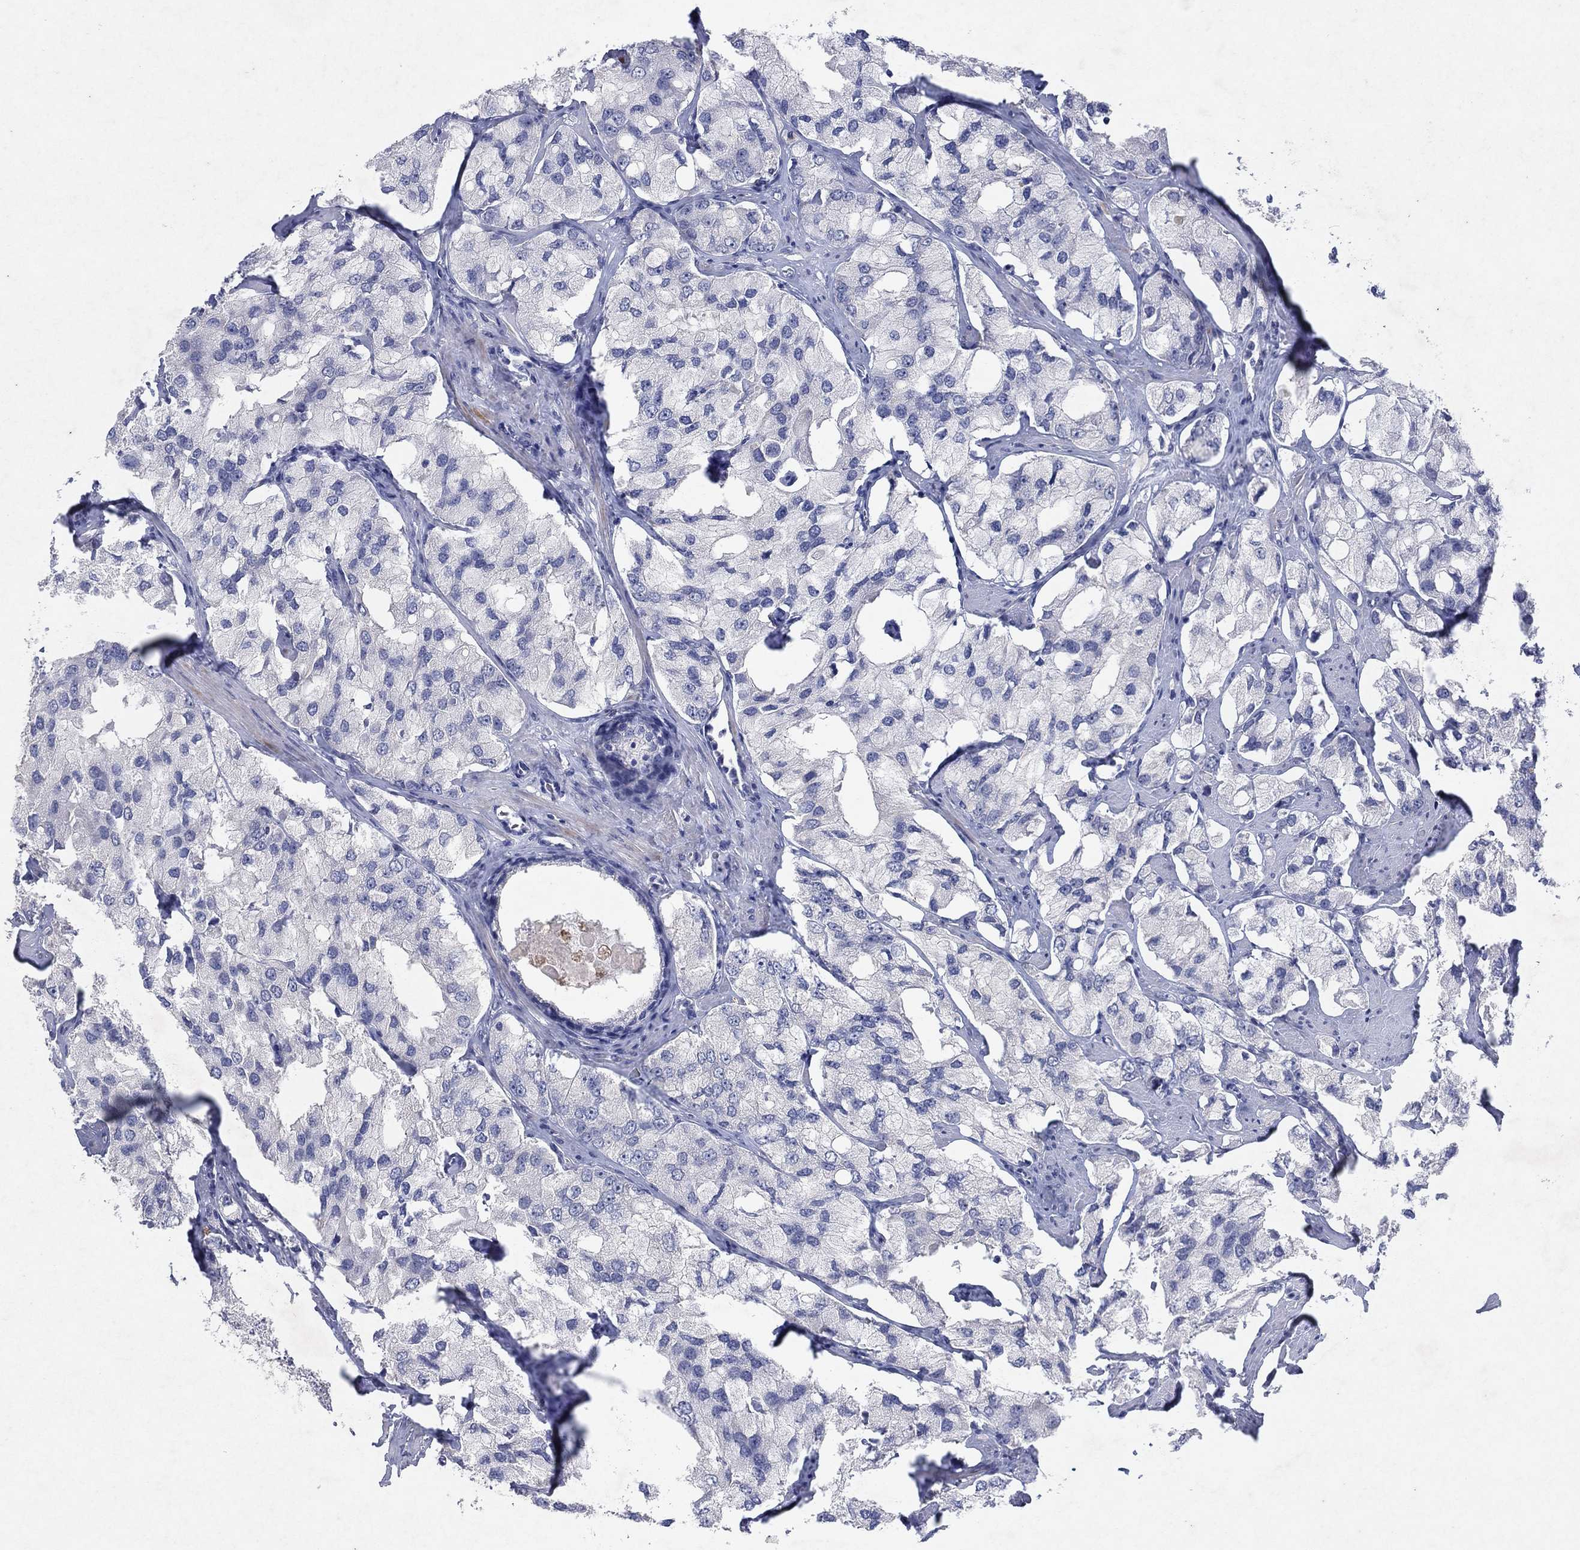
{"staining": {"intensity": "negative", "quantity": "none", "location": "none"}, "tissue": "prostate cancer", "cell_type": "Tumor cells", "image_type": "cancer", "snomed": [{"axis": "morphology", "description": "Adenocarcinoma, NOS"}, {"axis": "topography", "description": "Prostate and seminal vesicle, NOS"}, {"axis": "topography", "description": "Prostate"}], "caption": "Prostate cancer (adenocarcinoma) was stained to show a protein in brown. There is no significant positivity in tumor cells.", "gene": "KRT40", "patient": {"sex": "male", "age": 64}}